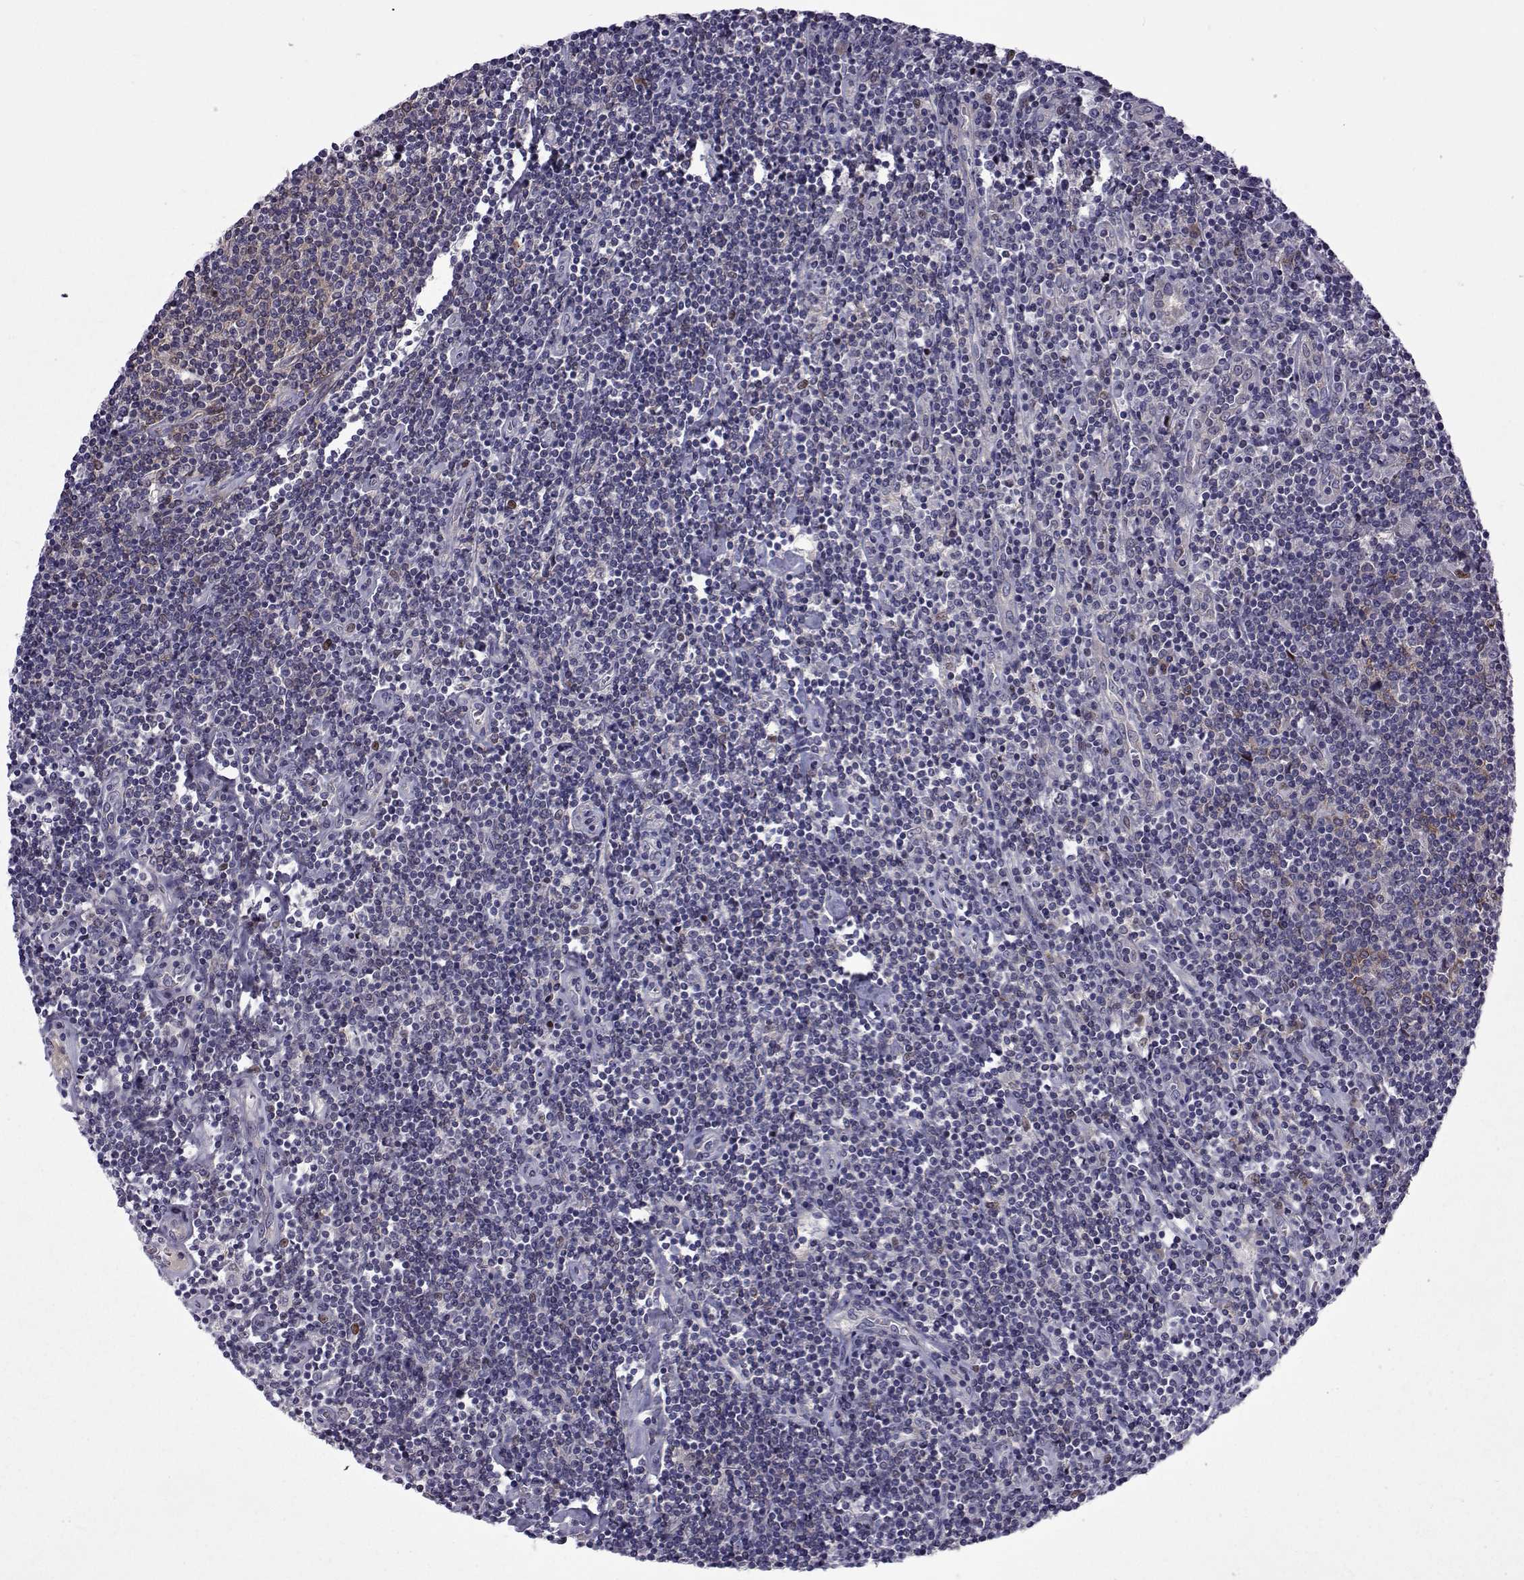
{"staining": {"intensity": "negative", "quantity": "none", "location": "none"}, "tissue": "lymphoma", "cell_type": "Tumor cells", "image_type": "cancer", "snomed": [{"axis": "morphology", "description": "Hodgkin's disease, NOS"}, {"axis": "topography", "description": "Lymph node"}], "caption": "Immunohistochemistry (IHC) of Hodgkin's disease demonstrates no positivity in tumor cells.", "gene": "TCF15", "patient": {"sex": "male", "age": 40}}